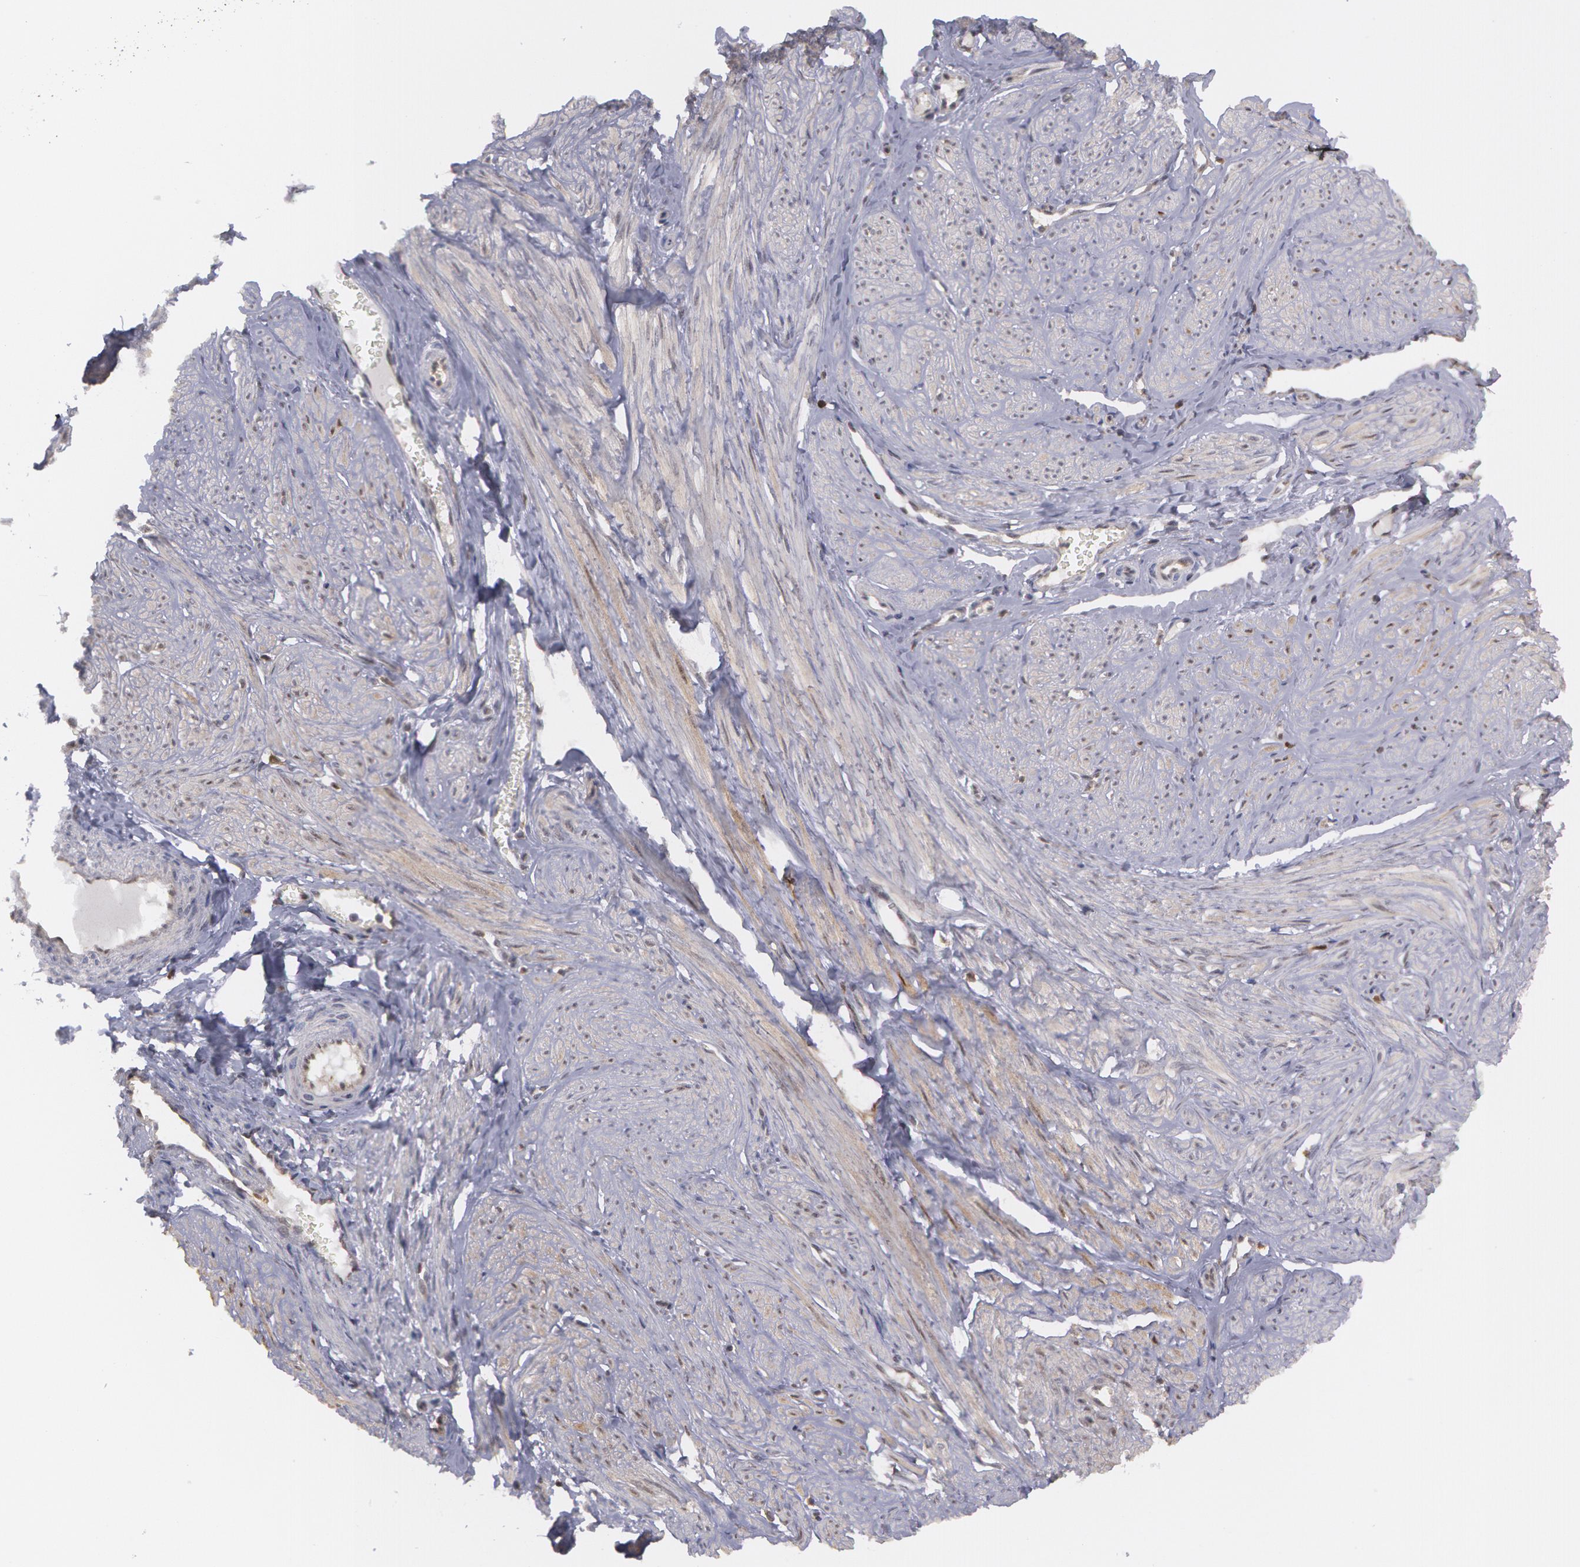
{"staining": {"intensity": "negative", "quantity": "none", "location": "none"}, "tissue": "smooth muscle", "cell_type": "Smooth muscle cells", "image_type": "normal", "snomed": [{"axis": "morphology", "description": "Normal tissue, NOS"}, {"axis": "topography", "description": "Uterus"}], "caption": "High power microscopy micrograph of an immunohistochemistry (IHC) micrograph of benign smooth muscle, revealing no significant positivity in smooth muscle cells.", "gene": "TXNRD1", "patient": {"sex": "female", "age": 45}}